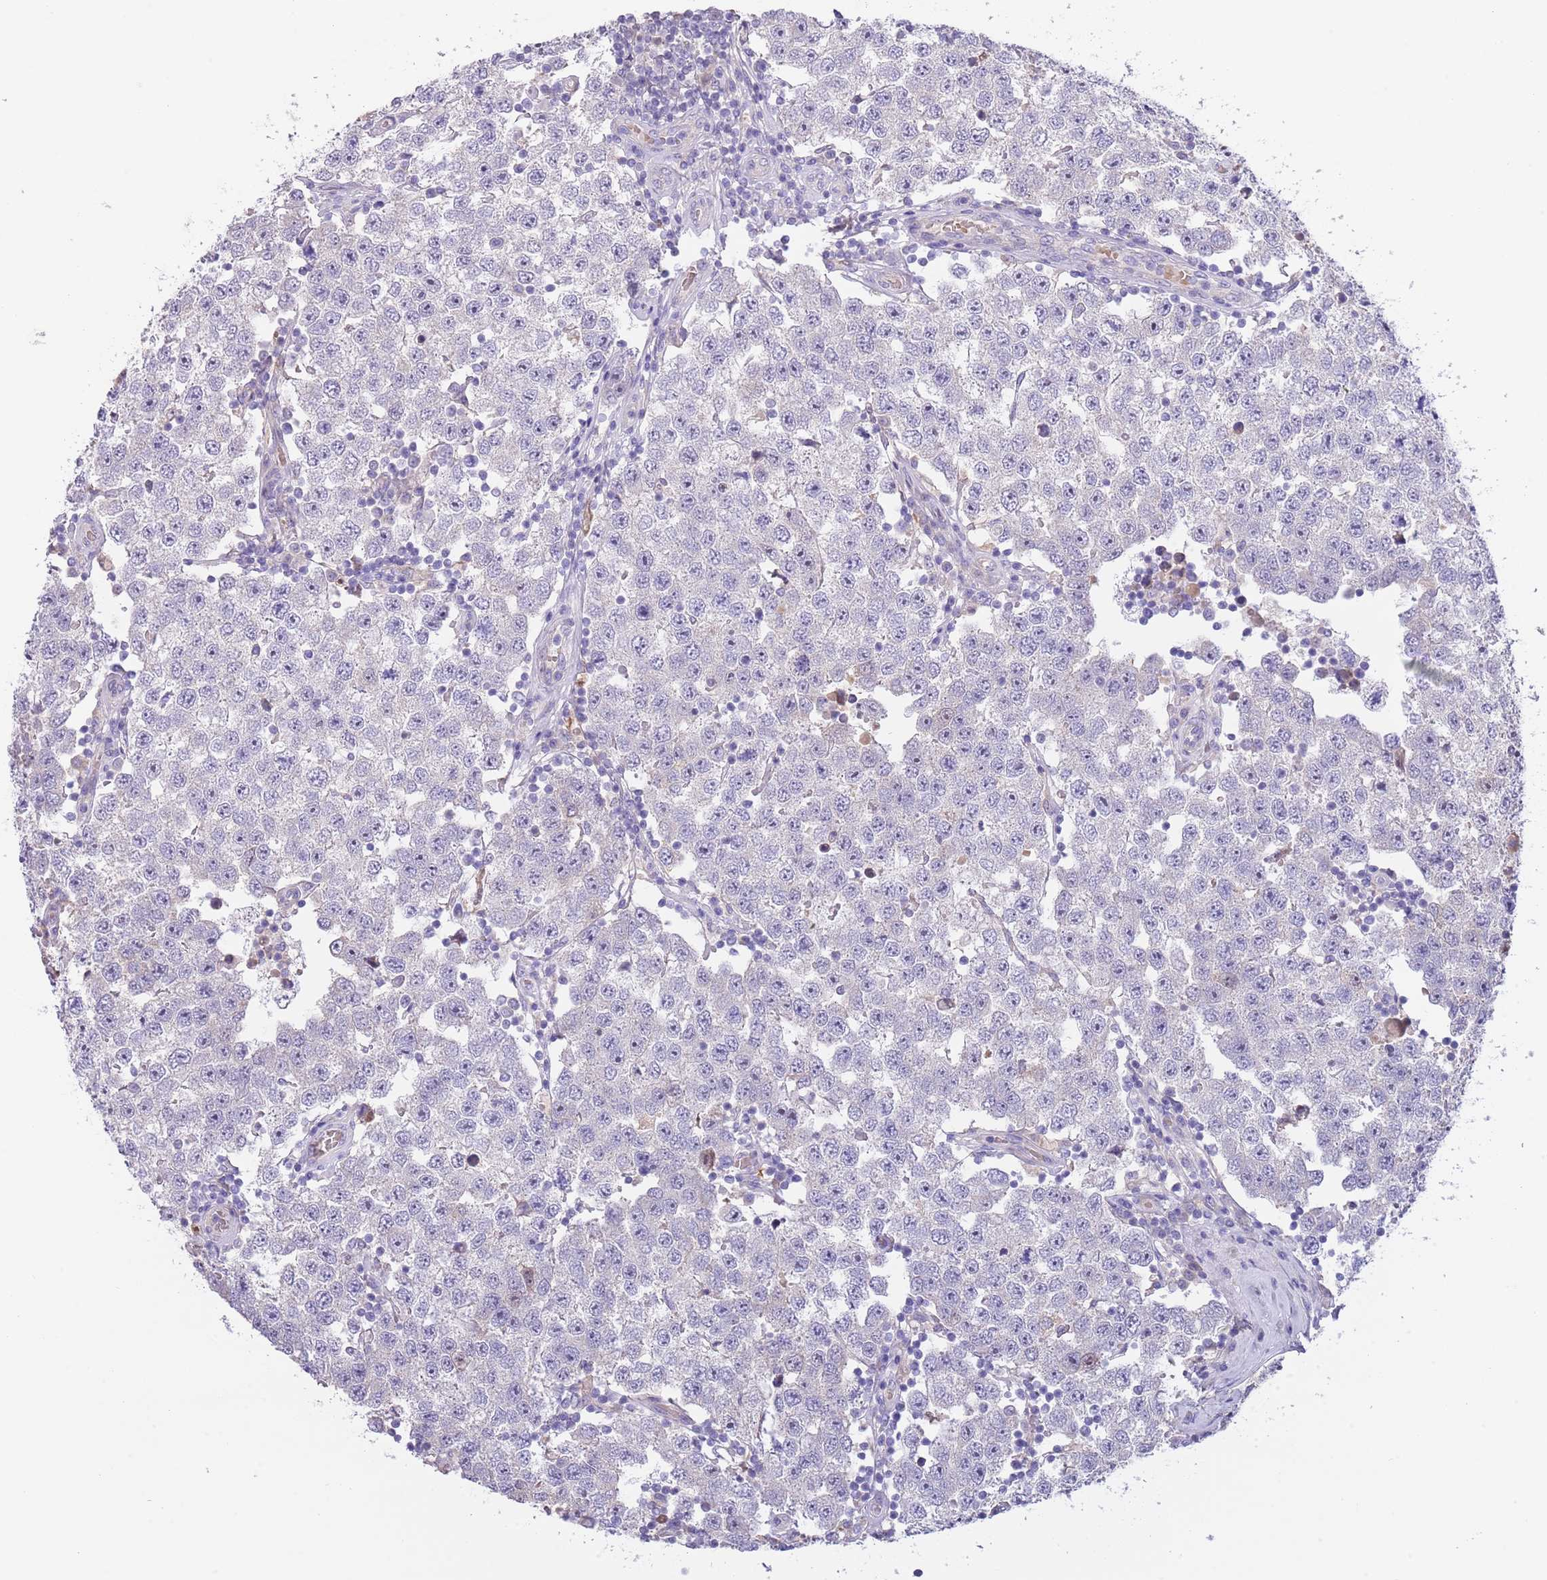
{"staining": {"intensity": "negative", "quantity": "none", "location": "none"}, "tissue": "testis cancer", "cell_type": "Tumor cells", "image_type": "cancer", "snomed": [{"axis": "morphology", "description": "Seminoma, NOS"}, {"axis": "topography", "description": "Testis"}], "caption": "The IHC photomicrograph has no significant expression in tumor cells of testis cancer tissue.", "gene": "AP1S2", "patient": {"sex": "male", "age": 34}}